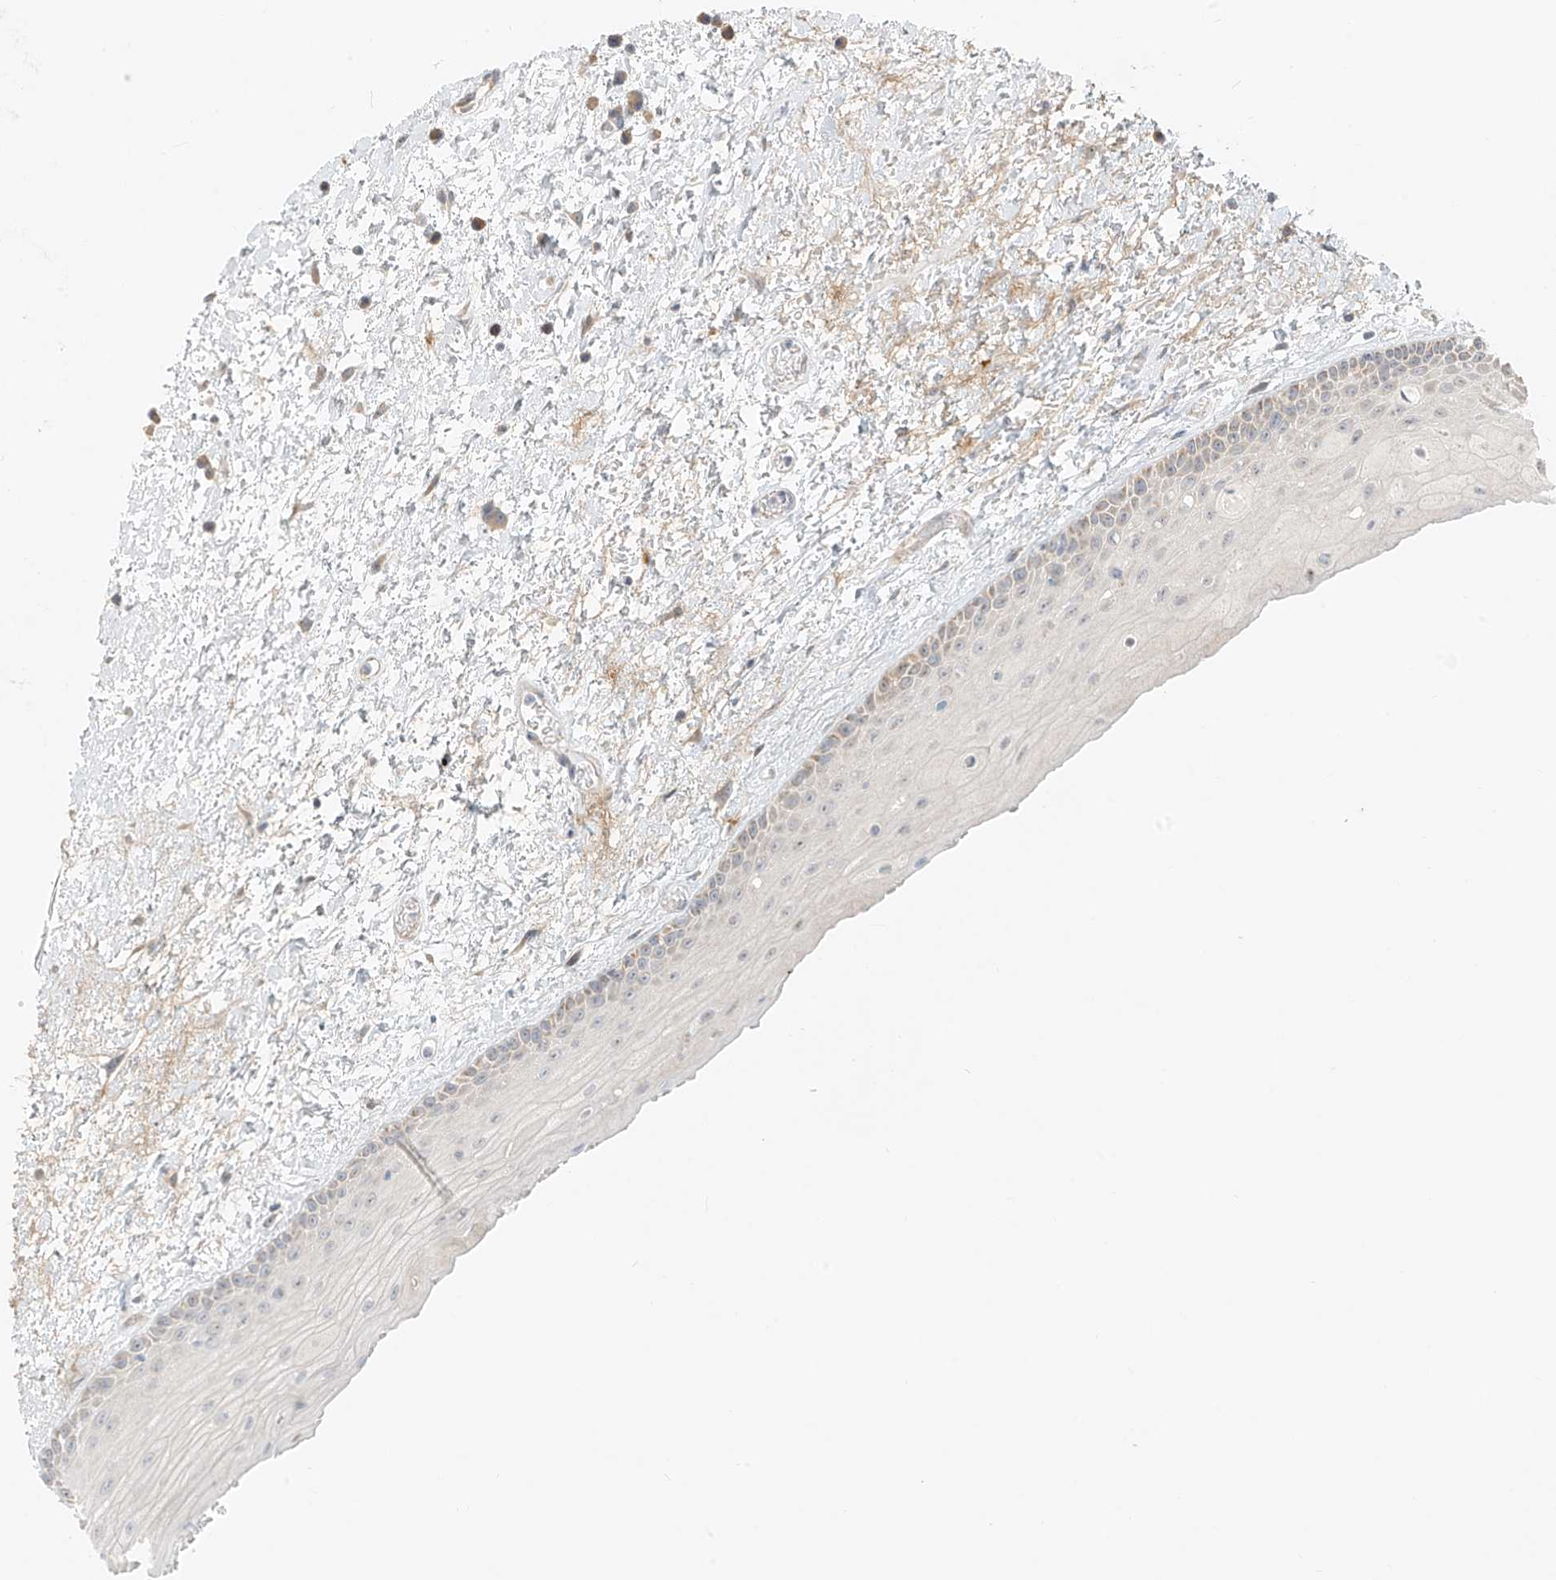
{"staining": {"intensity": "negative", "quantity": "none", "location": "none"}, "tissue": "oral mucosa", "cell_type": "Squamous epithelial cells", "image_type": "normal", "snomed": [{"axis": "morphology", "description": "Normal tissue, NOS"}, {"axis": "topography", "description": "Oral tissue"}], "caption": "Protein analysis of normal oral mucosa displays no significant staining in squamous epithelial cells. (Brightfield microscopy of DAB IHC at high magnification).", "gene": "UST", "patient": {"sex": "female", "age": 76}}